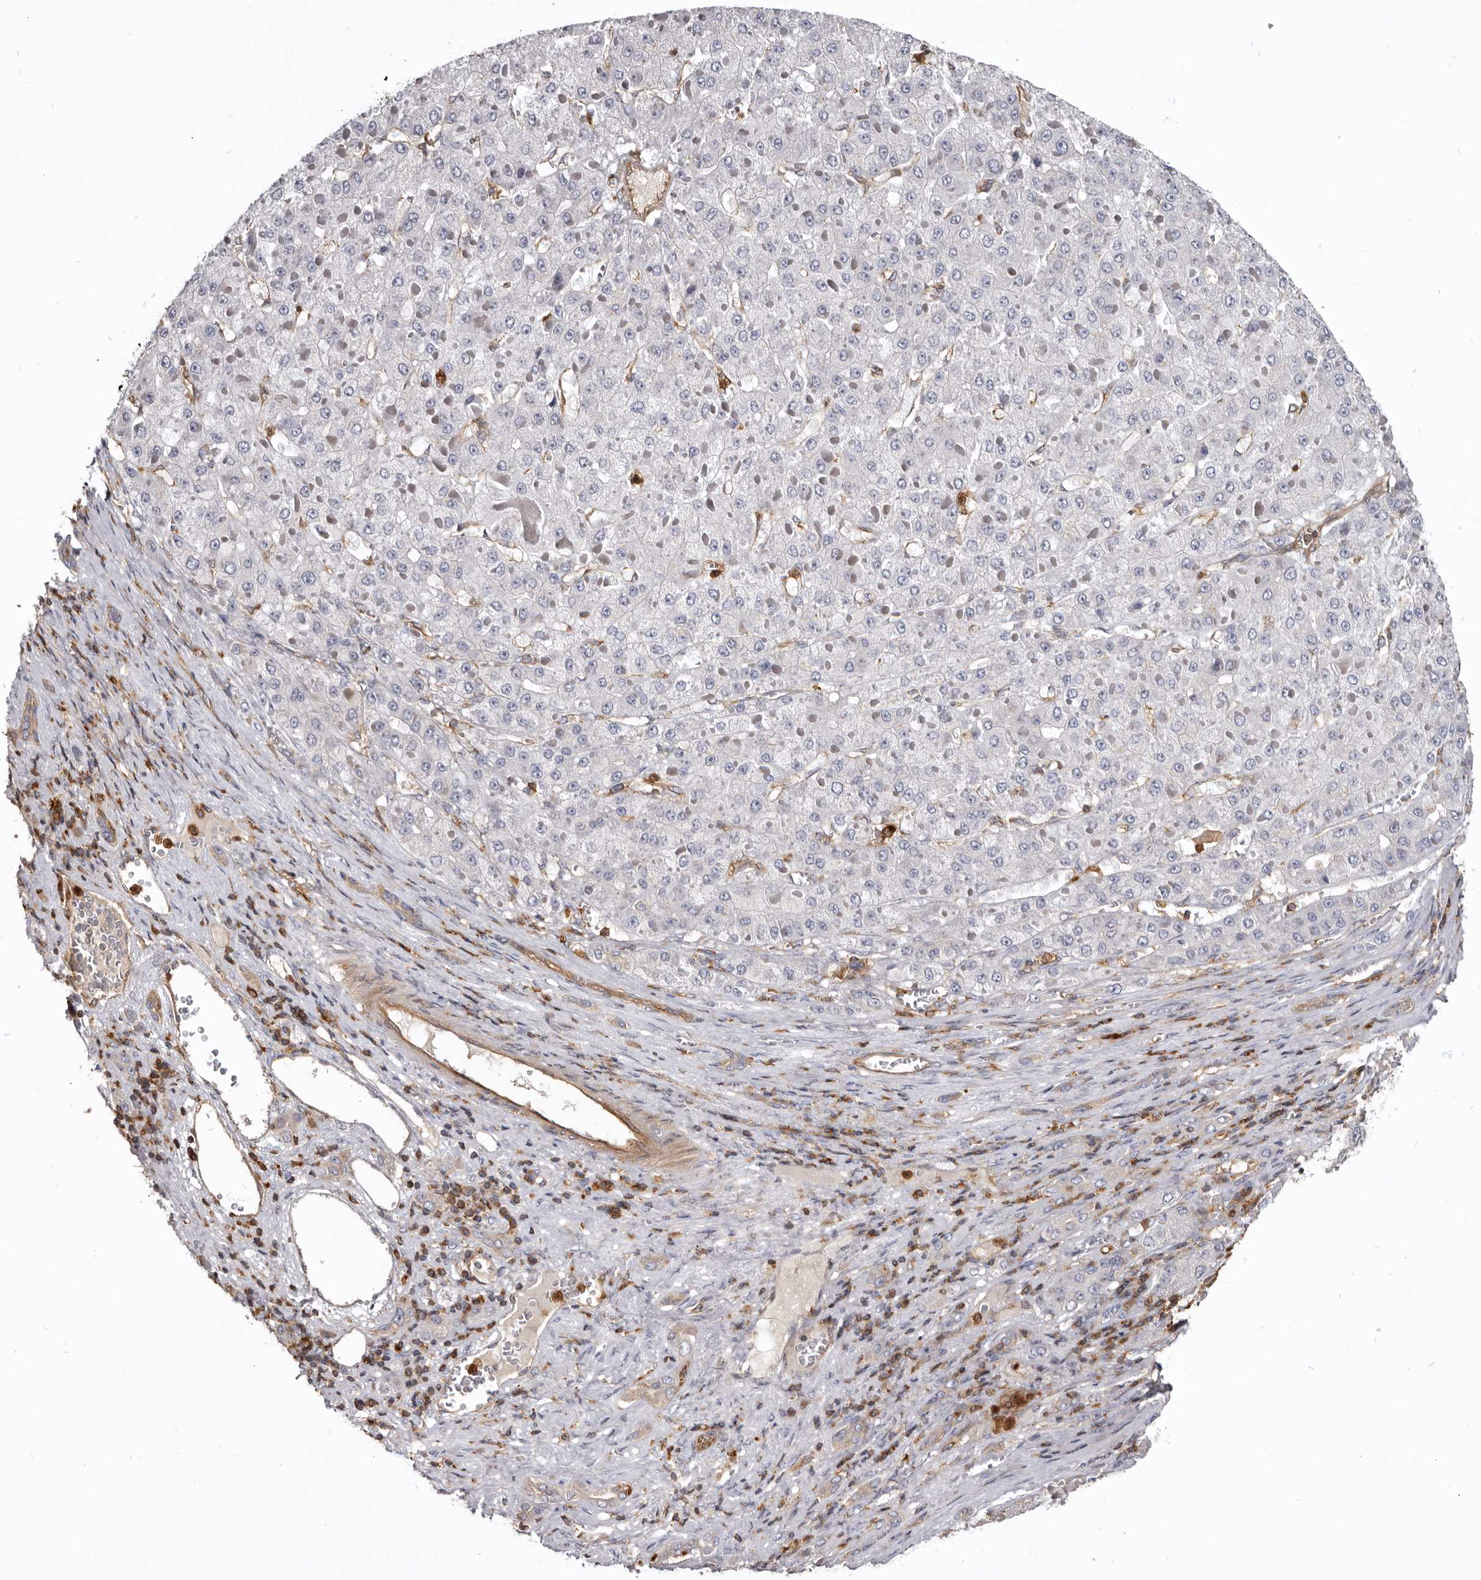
{"staining": {"intensity": "negative", "quantity": "none", "location": "none"}, "tissue": "liver cancer", "cell_type": "Tumor cells", "image_type": "cancer", "snomed": [{"axis": "morphology", "description": "Carcinoma, Hepatocellular, NOS"}, {"axis": "topography", "description": "Liver"}], "caption": "Protein analysis of liver hepatocellular carcinoma displays no significant staining in tumor cells.", "gene": "CBL", "patient": {"sex": "female", "age": 73}}